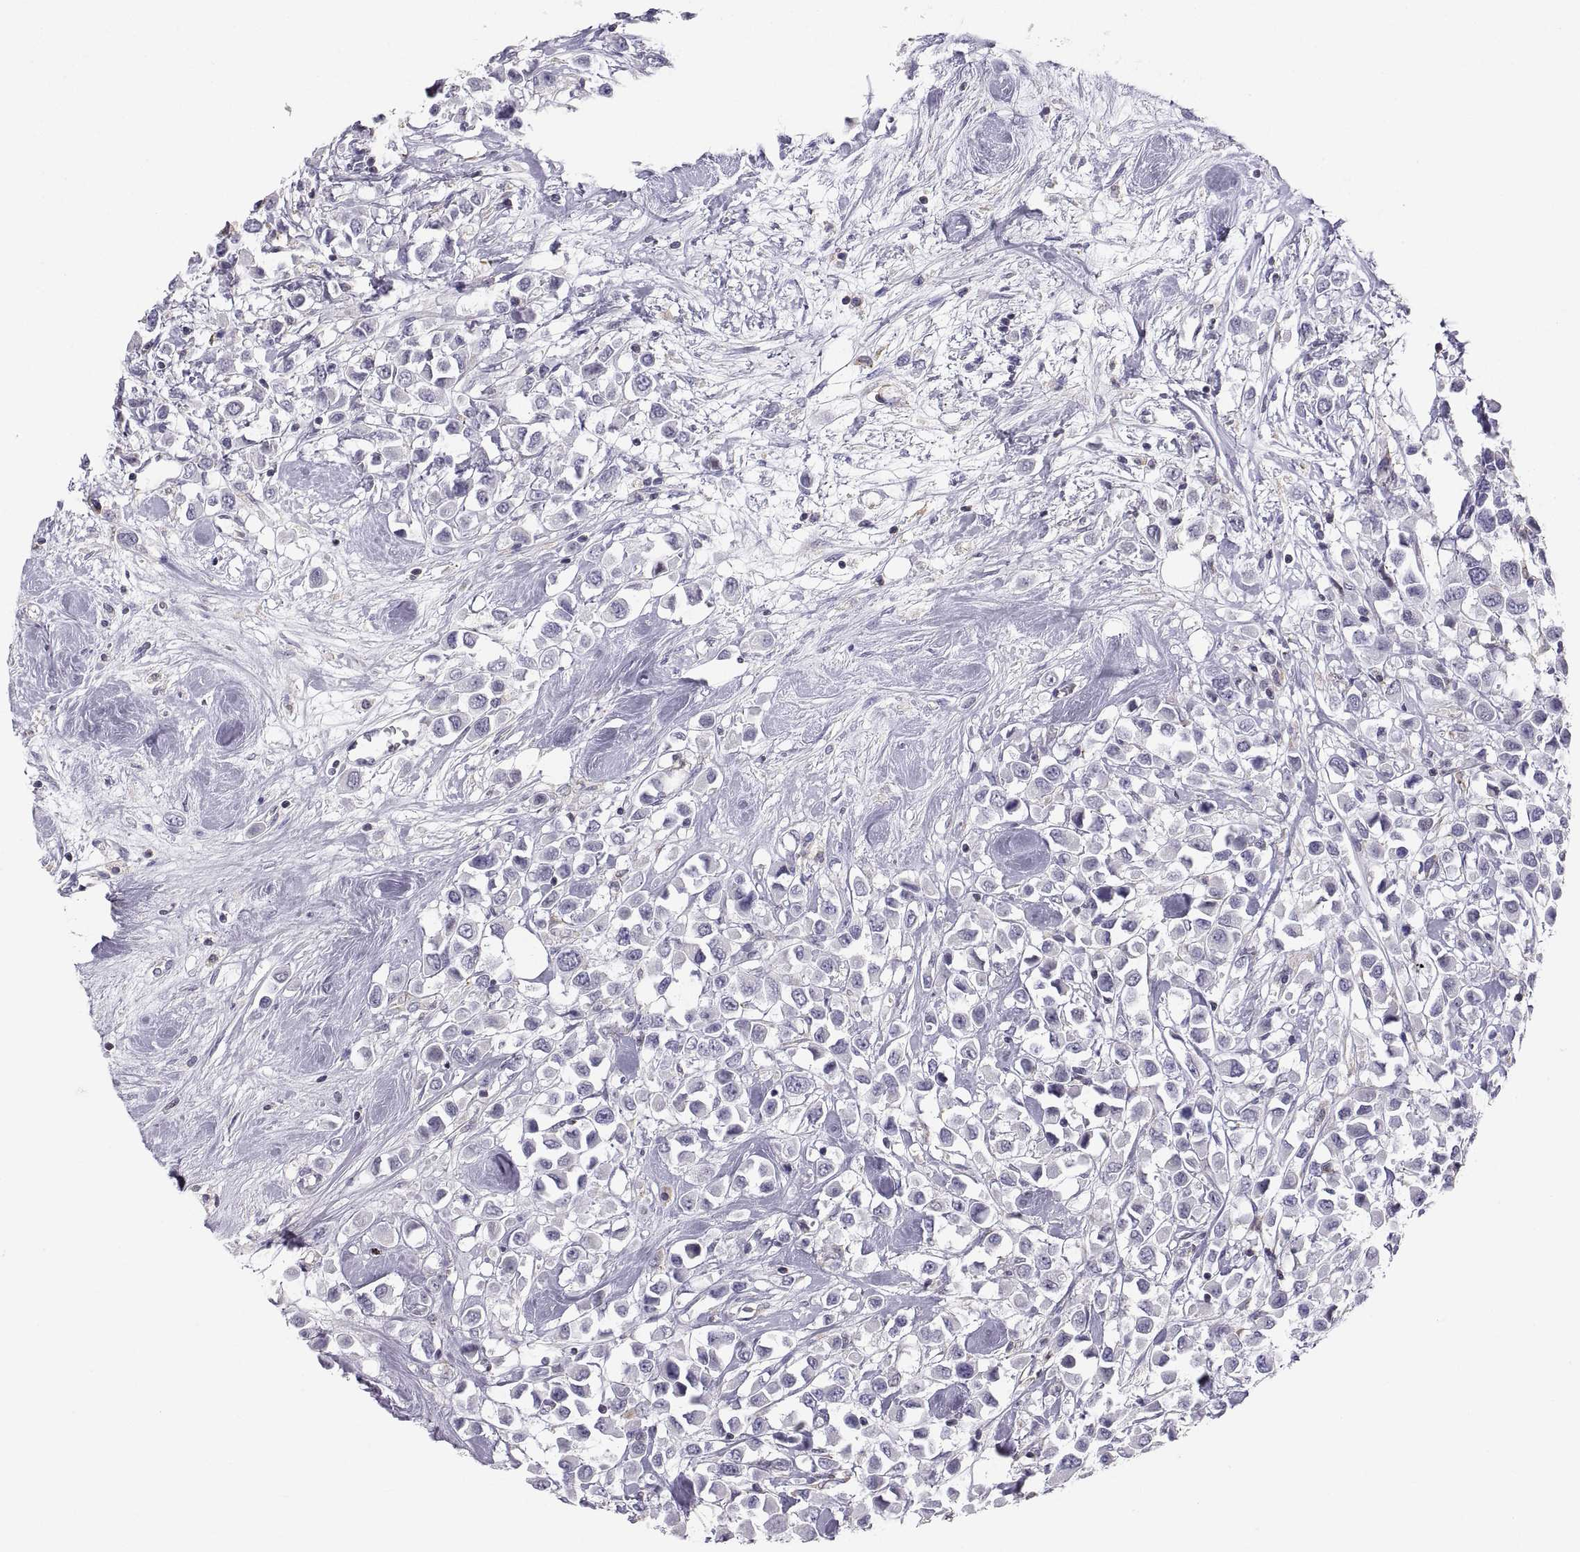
{"staining": {"intensity": "negative", "quantity": "none", "location": "none"}, "tissue": "breast cancer", "cell_type": "Tumor cells", "image_type": "cancer", "snomed": [{"axis": "morphology", "description": "Duct carcinoma"}, {"axis": "topography", "description": "Breast"}], "caption": "A photomicrograph of intraductal carcinoma (breast) stained for a protein demonstrates no brown staining in tumor cells.", "gene": "ERO1A", "patient": {"sex": "female", "age": 61}}